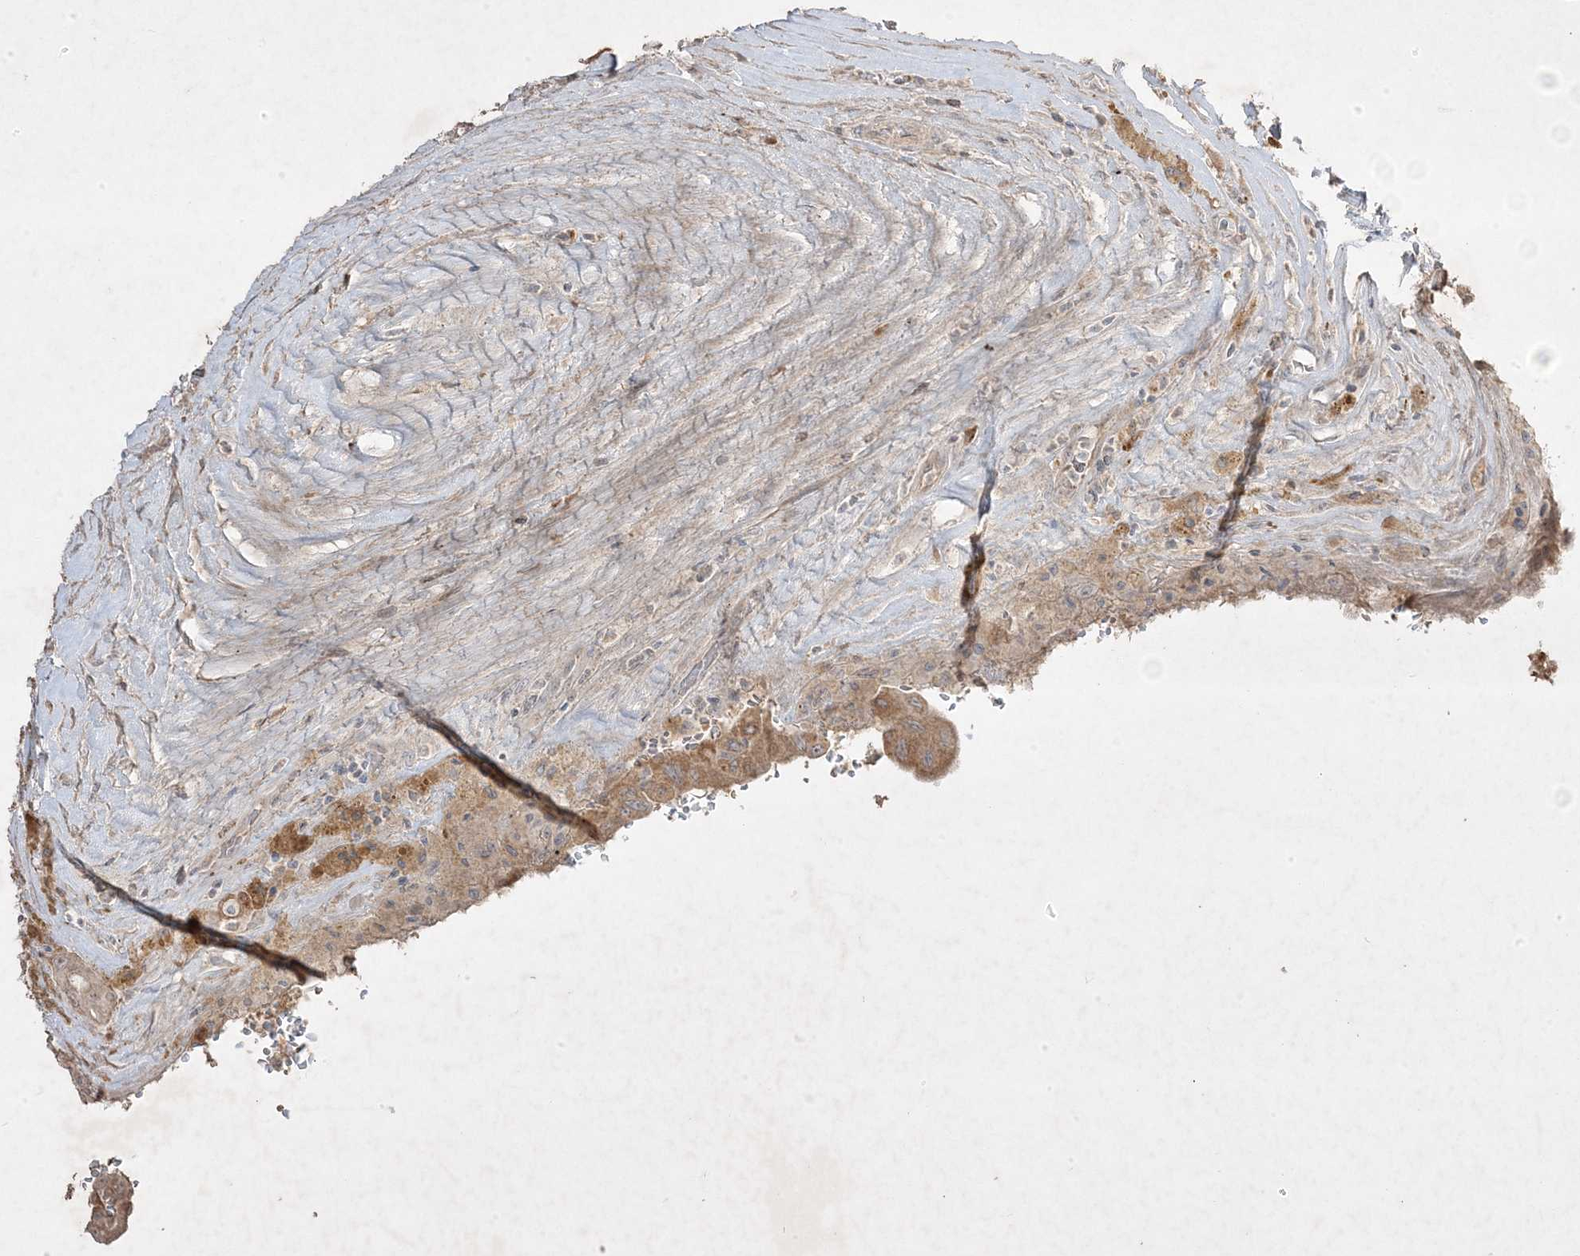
{"staining": {"intensity": "moderate", "quantity": ">75%", "location": "cytoplasmic/membranous"}, "tissue": "thyroid cancer", "cell_type": "Tumor cells", "image_type": "cancer", "snomed": [{"axis": "morphology", "description": "Papillary adenocarcinoma, NOS"}, {"axis": "topography", "description": "Thyroid gland"}], "caption": "Immunohistochemical staining of human thyroid cancer (papillary adenocarcinoma) shows medium levels of moderate cytoplasmic/membranous positivity in about >75% of tumor cells.", "gene": "RGL4", "patient": {"sex": "male", "age": 77}}